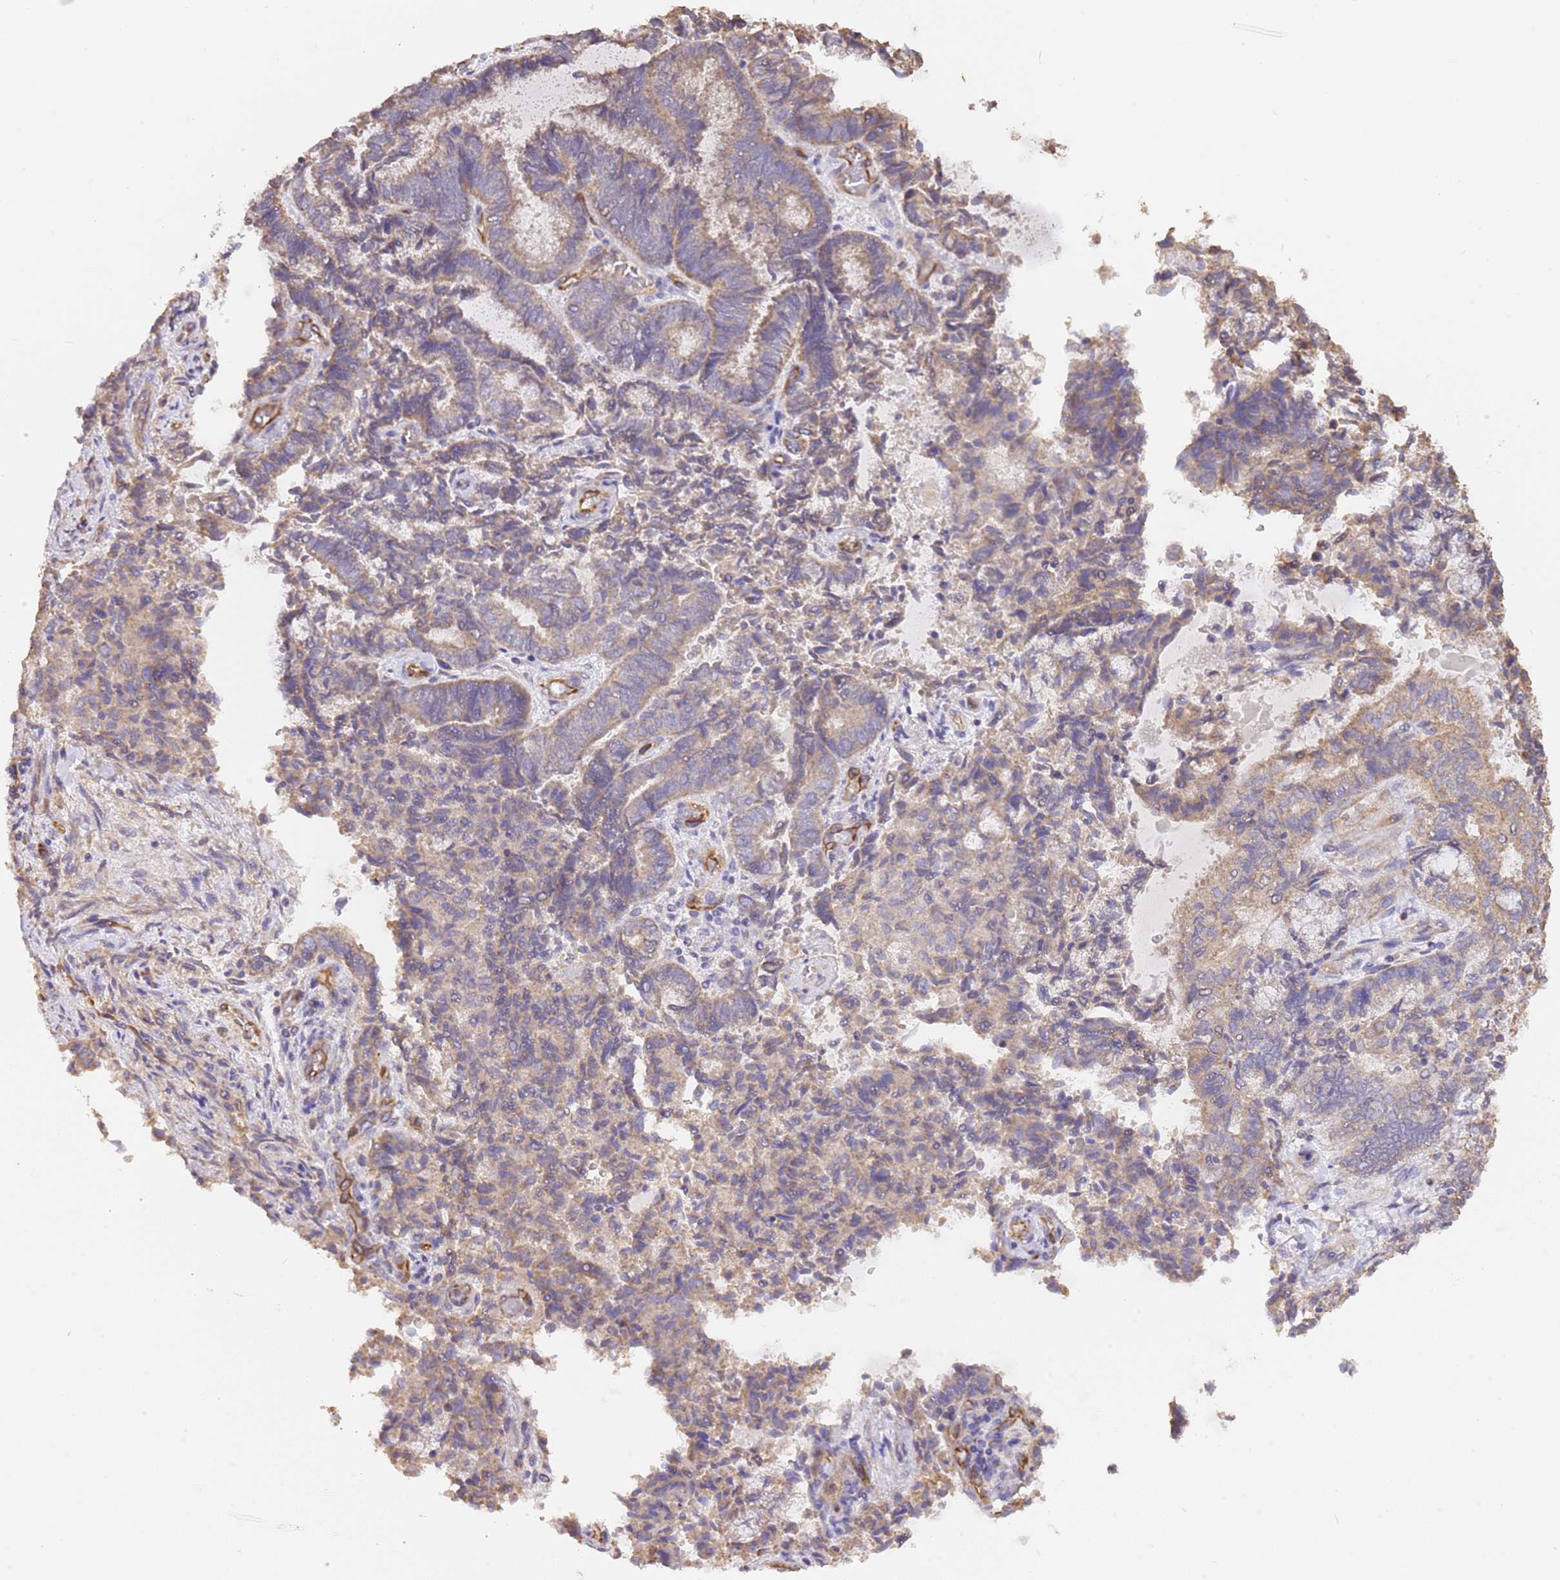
{"staining": {"intensity": "weak", "quantity": "25%-75%", "location": "cytoplasmic/membranous"}, "tissue": "endometrial cancer", "cell_type": "Tumor cells", "image_type": "cancer", "snomed": [{"axis": "morphology", "description": "Adenocarcinoma, NOS"}, {"axis": "topography", "description": "Endometrium"}], "caption": "A brown stain labels weak cytoplasmic/membranous staining of a protein in human endometrial adenocarcinoma tumor cells.", "gene": "DOCK9", "patient": {"sex": "female", "age": 80}}